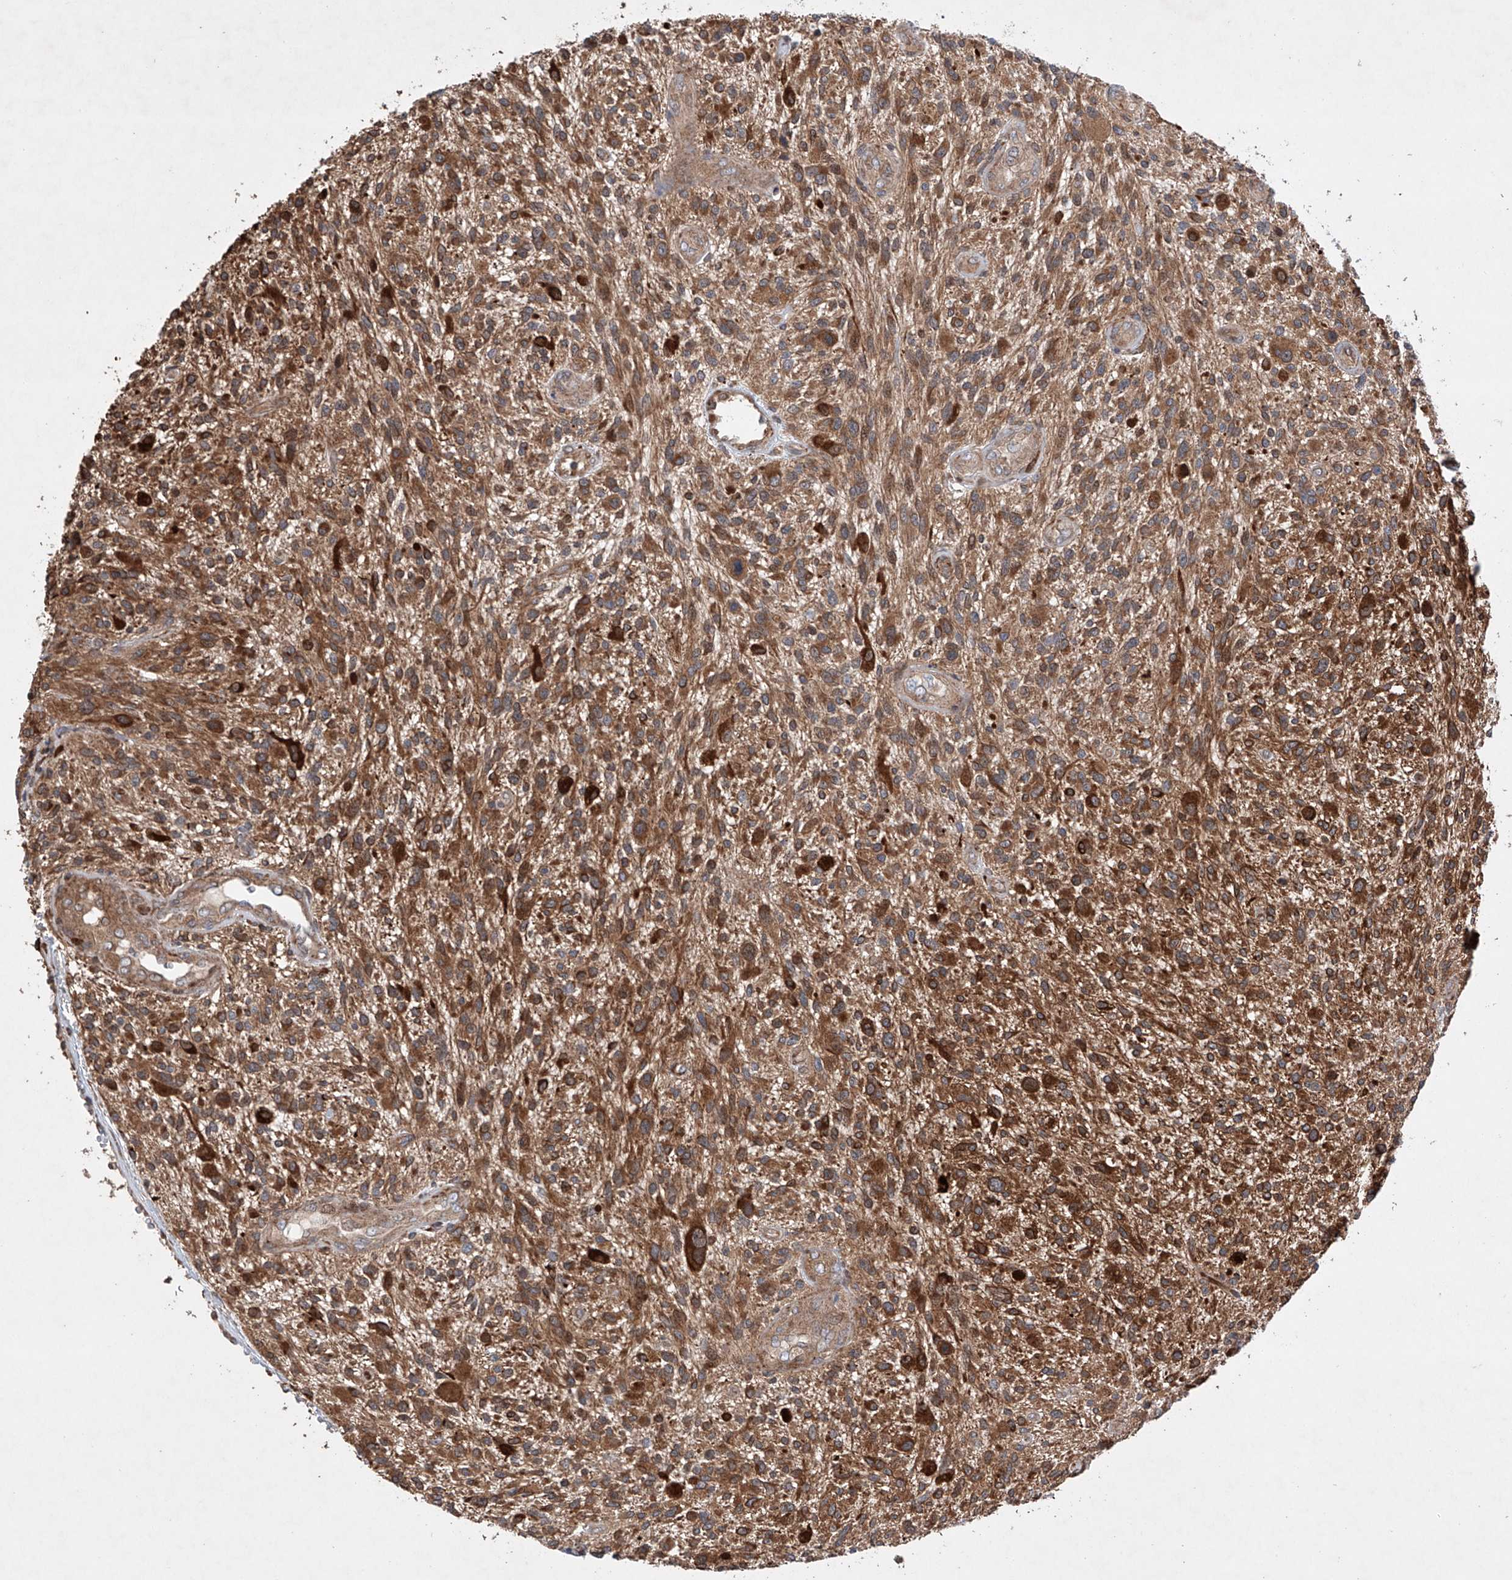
{"staining": {"intensity": "moderate", "quantity": ">75%", "location": "cytoplasmic/membranous"}, "tissue": "glioma", "cell_type": "Tumor cells", "image_type": "cancer", "snomed": [{"axis": "morphology", "description": "Glioma, malignant, High grade"}, {"axis": "topography", "description": "Brain"}], "caption": "Immunohistochemistry (IHC) histopathology image of neoplastic tissue: human high-grade glioma (malignant) stained using immunohistochemistry (IHC) shows medium levels of moderate protein expression localized specifically in the cytoplasmic/membranous of tumor cells, appearing as a cytoplasmic/membranous brown color.", "gene": "TIMM23", "patient": {"sex": "male", "age": 47}}